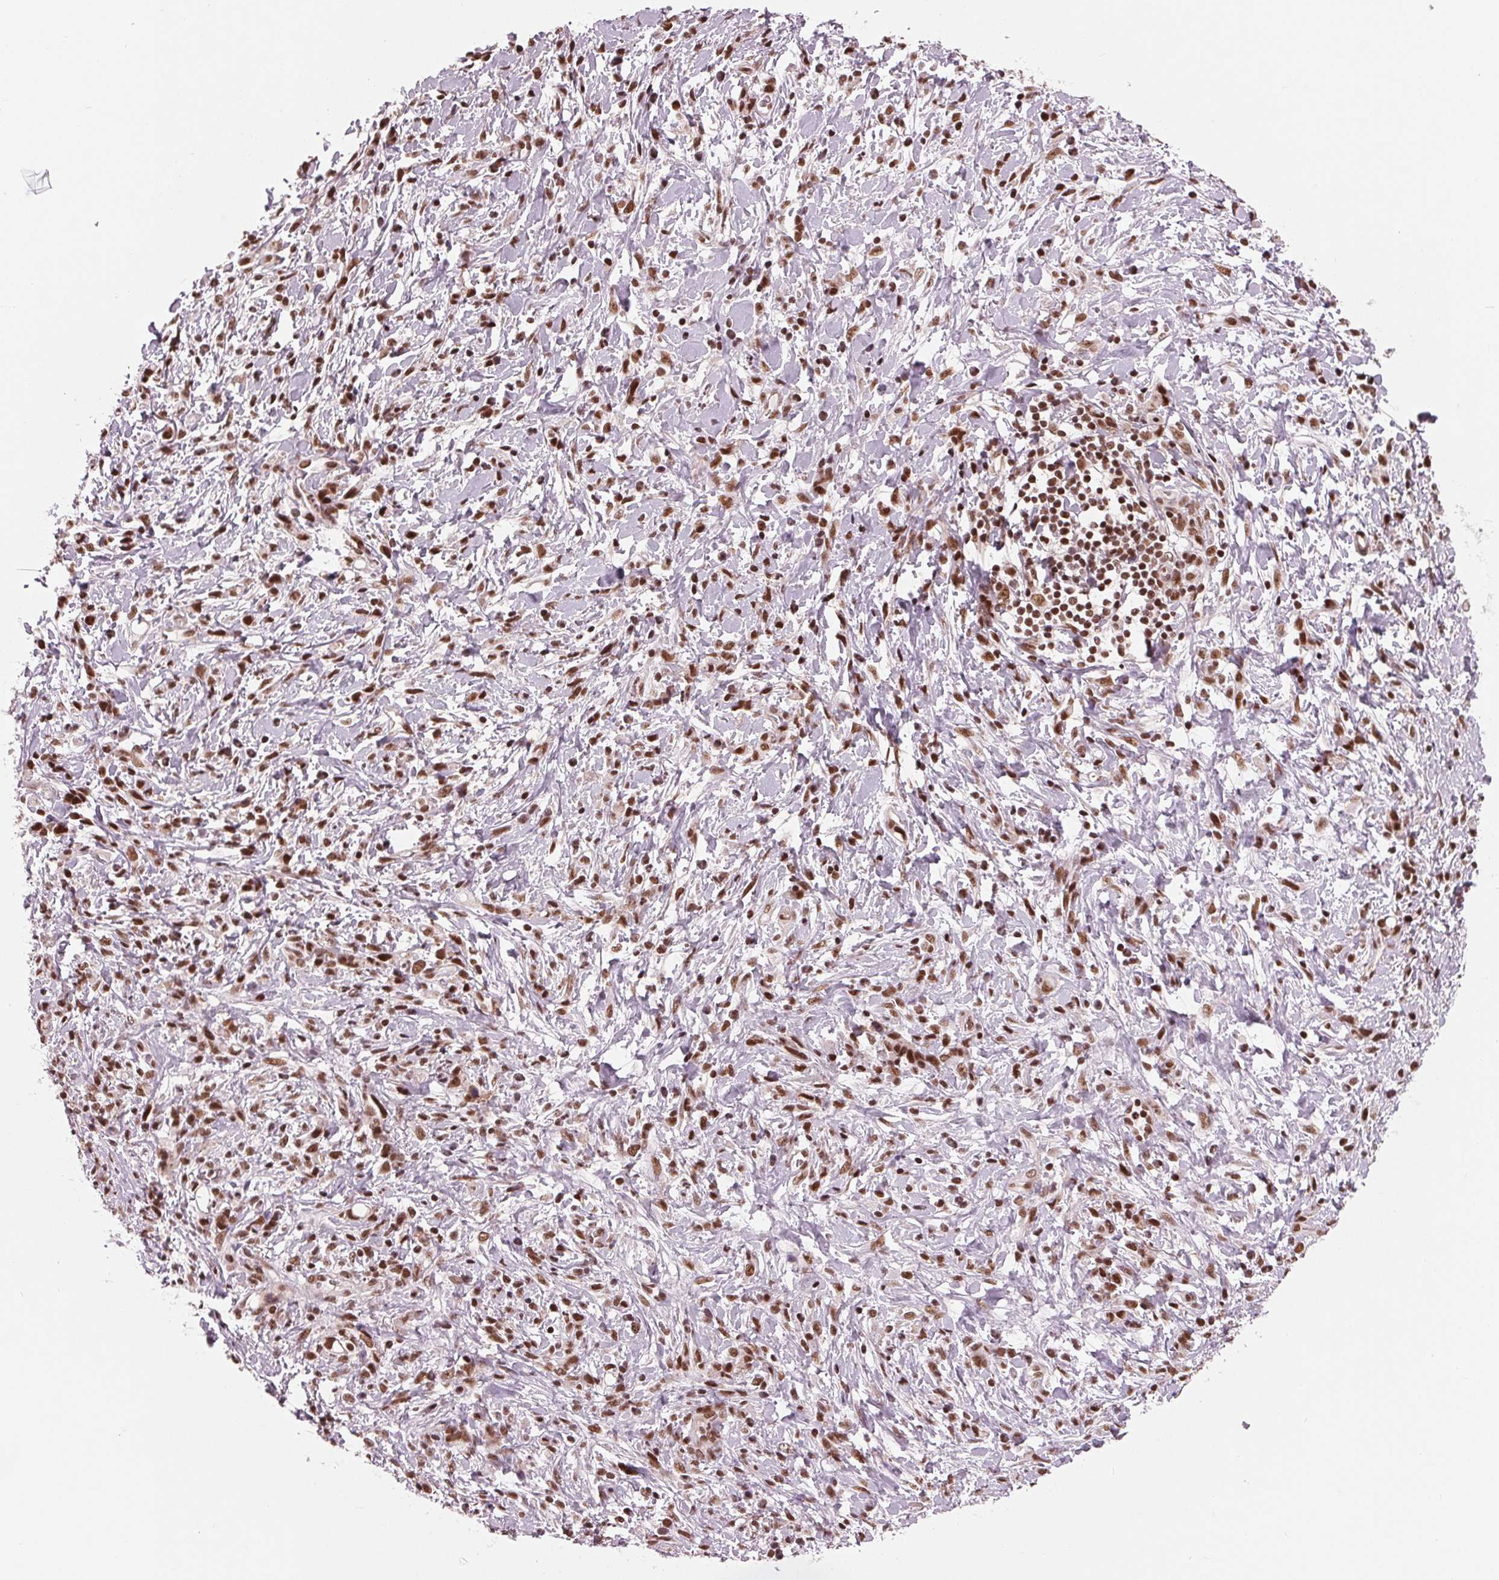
{"staining": {"intensity": "moderate", "quantity": ">75%", "location": "nuclear"}, "tissue": "stomach cancer", "cell_type": "Tumor cells", "image_type": "cancer", "snomed": [{"axis": "morphology", "description": "Adenocarcinoma, NOS"}, {"axis": "topography", "description": "Stomach"}], "caption": "DAB (3,3'-diaminobenzidine) immunohistochemical staining of human adenocarcinoma (stomach) displays moderate nuclear protein staining in approximately >75% of tumor cells.", "gene": "LSM2", "patient": {"sex": "female", "age": 84}}